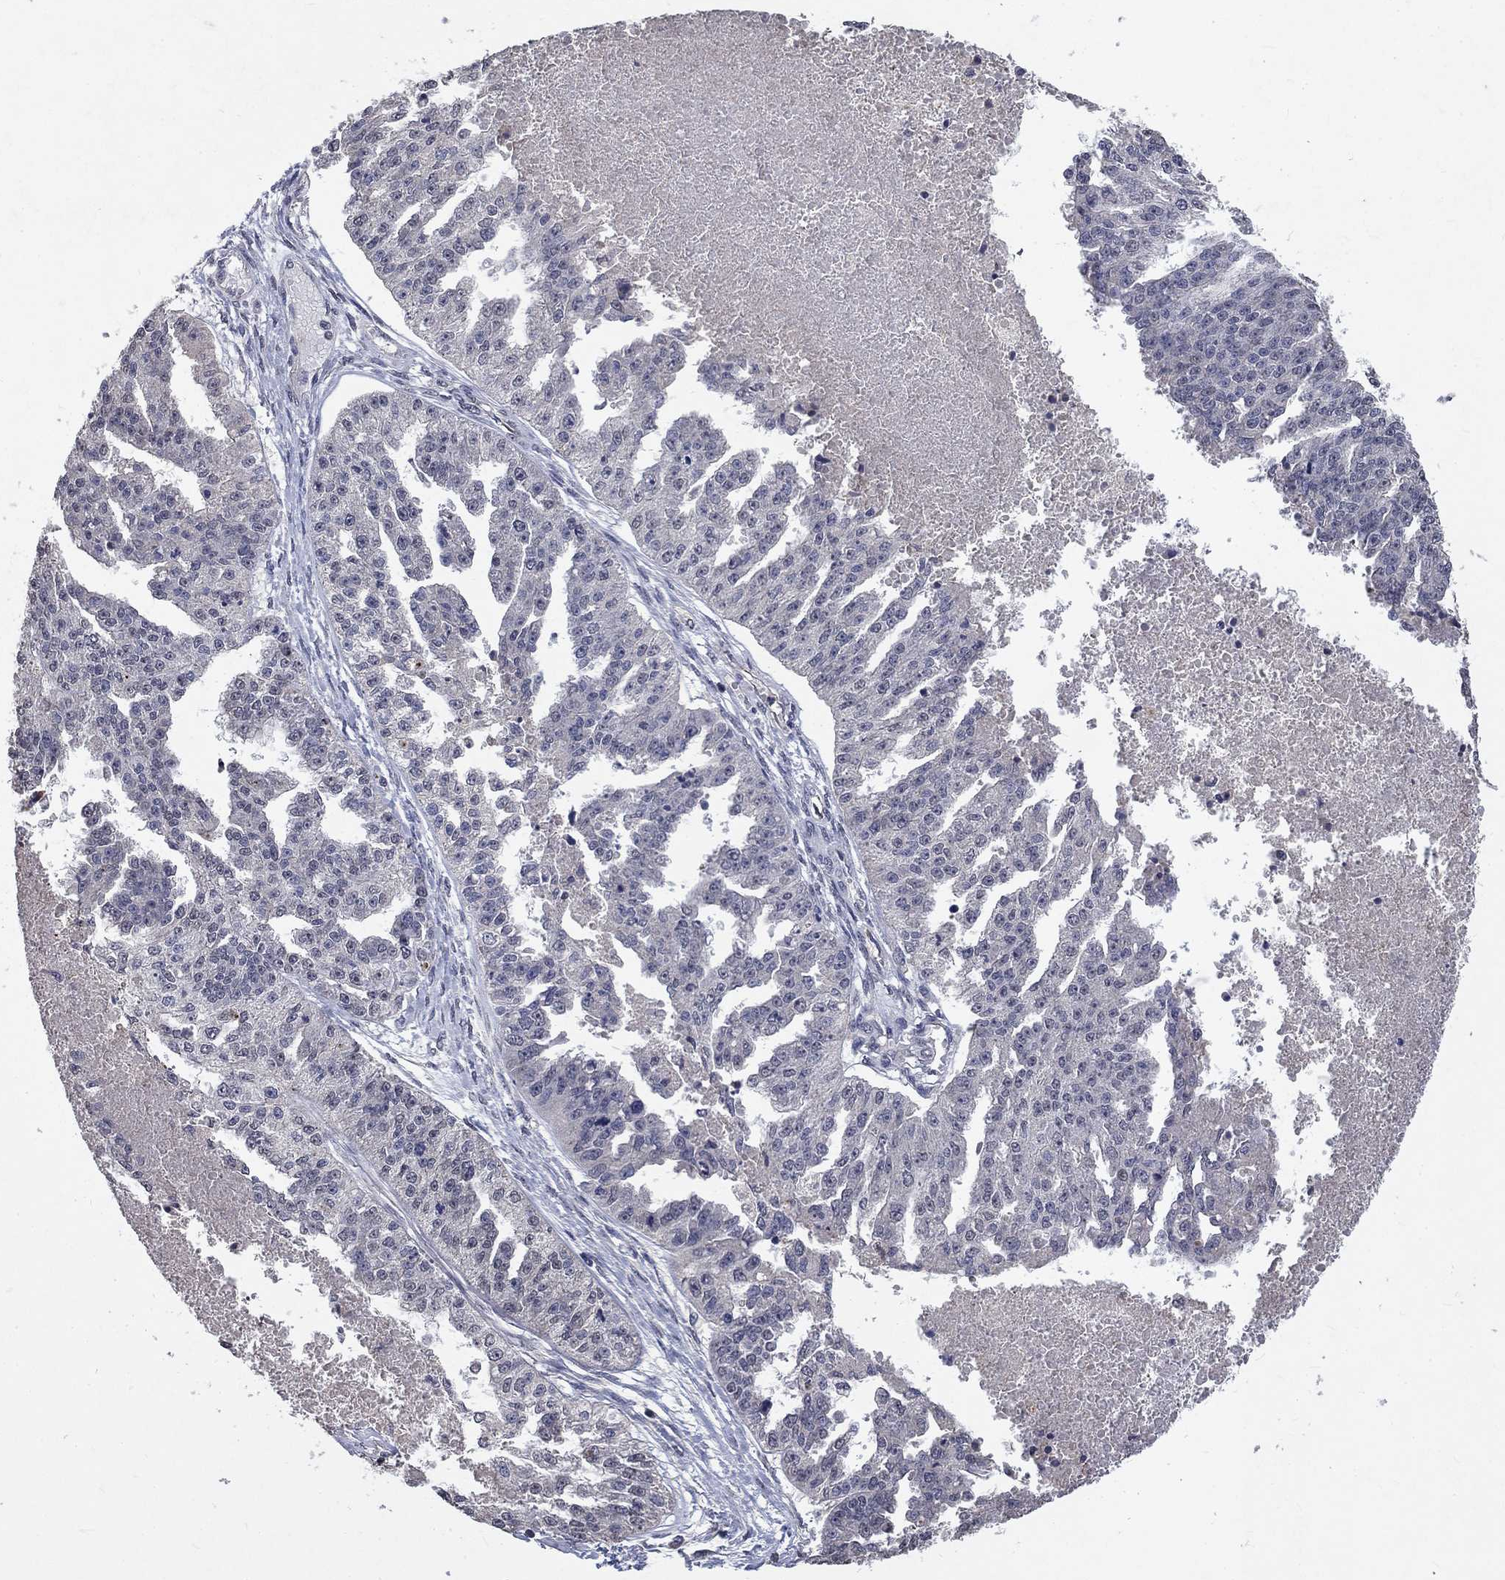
{"staining": {"intensity": "negative", "quantity": "none", "location": "none"}, "tissue": "ovarian cancer", "cell_type": "Tumor cells", "image_type": "cancer", "snomed": [{"axis": "morphology", "description": "Cystadenocarcinoma, serous, NOS"}, {"axis": "topography", "description": "Ovary"}], "caption": "Tumor cells show no significant protein expression in ovarian cancer.", "gene": "CHST5", "patient": {"sex": "female", "age": 58}}